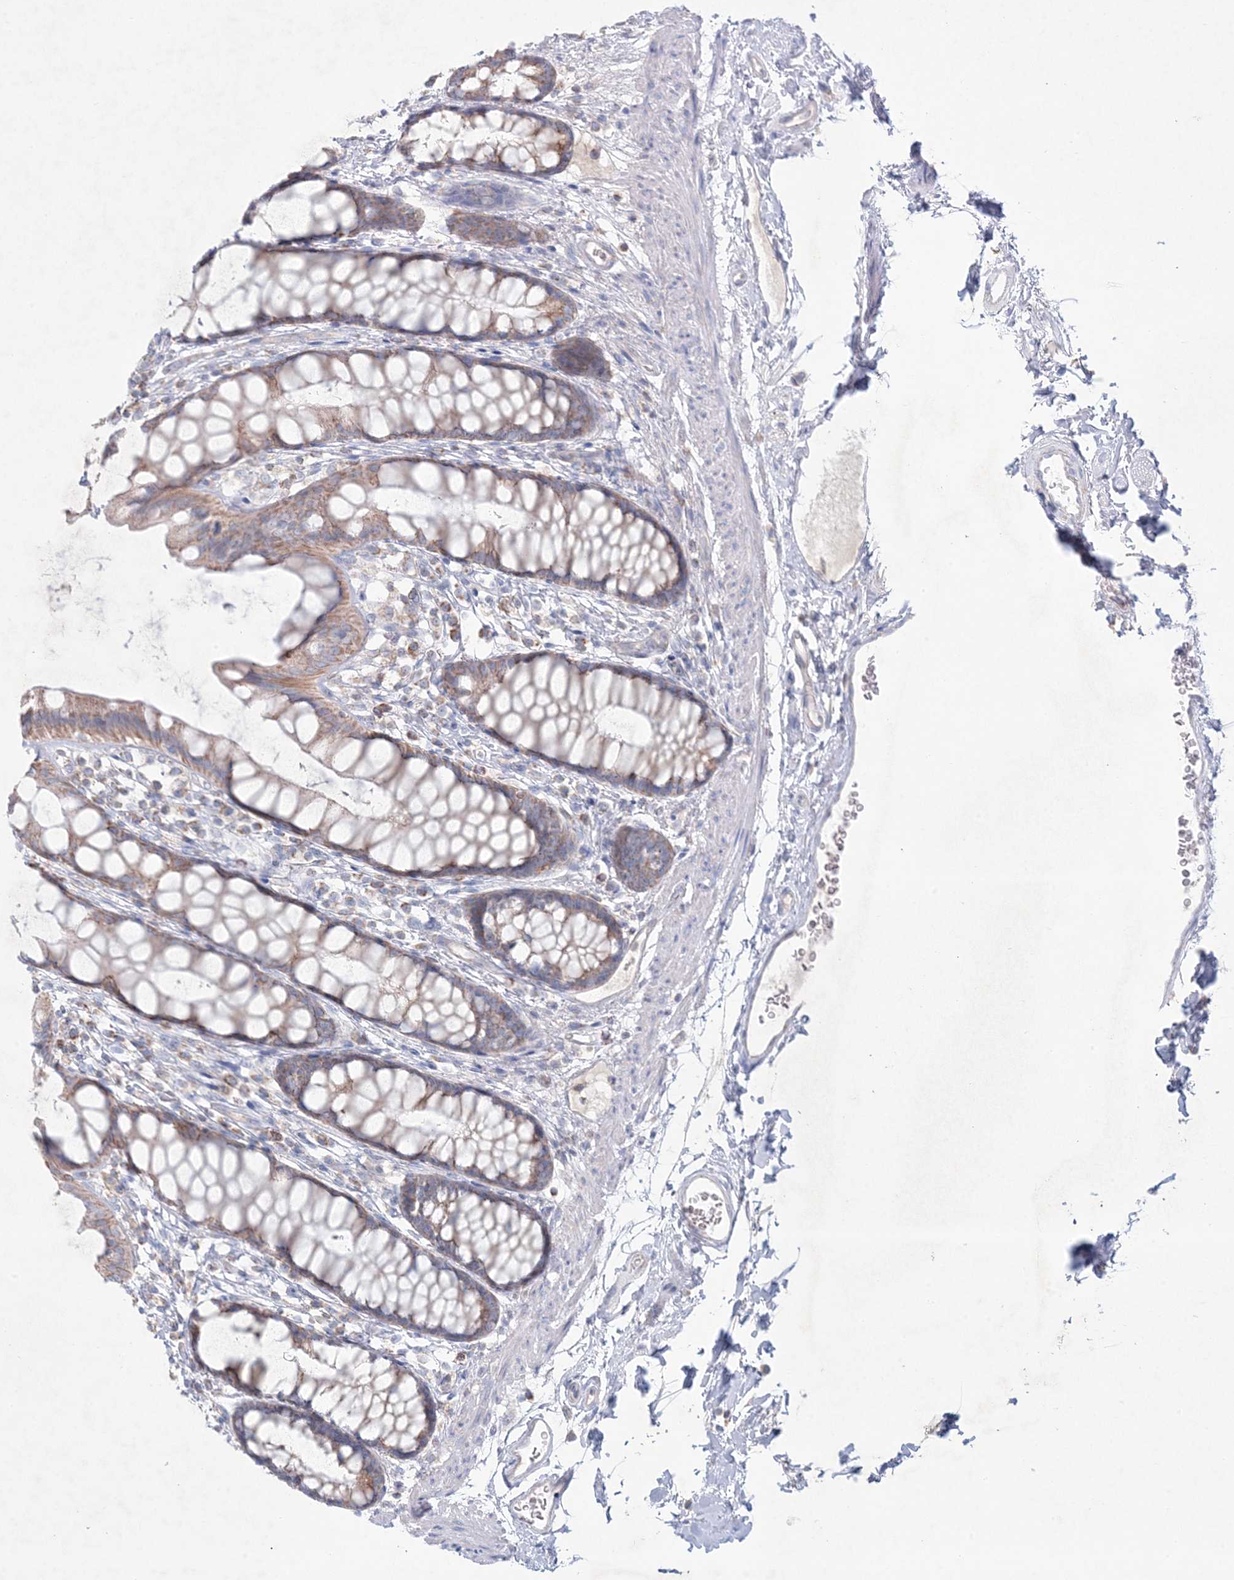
{"staining": {"intensity": "moderate", "quantity": "25%-75%", "location": "cytoplasmic/membranous"}, "tissue": "rectum", "cell_type": "Glandular cells", "image_type": "normal", "snomed": [{"axis": "morphology", "description": "Normal tissue, NOS"}, {"axis": "topography", "description": "Rectum"}], "caption": "Immunohistochemical staining of unremarkable rectum reveals moderate cytoplasmic/membranous protein staining in about 25%-75% of glandular cells.", "gene": "KCTD6", "patient": {"sex": "female", "age": 65}}